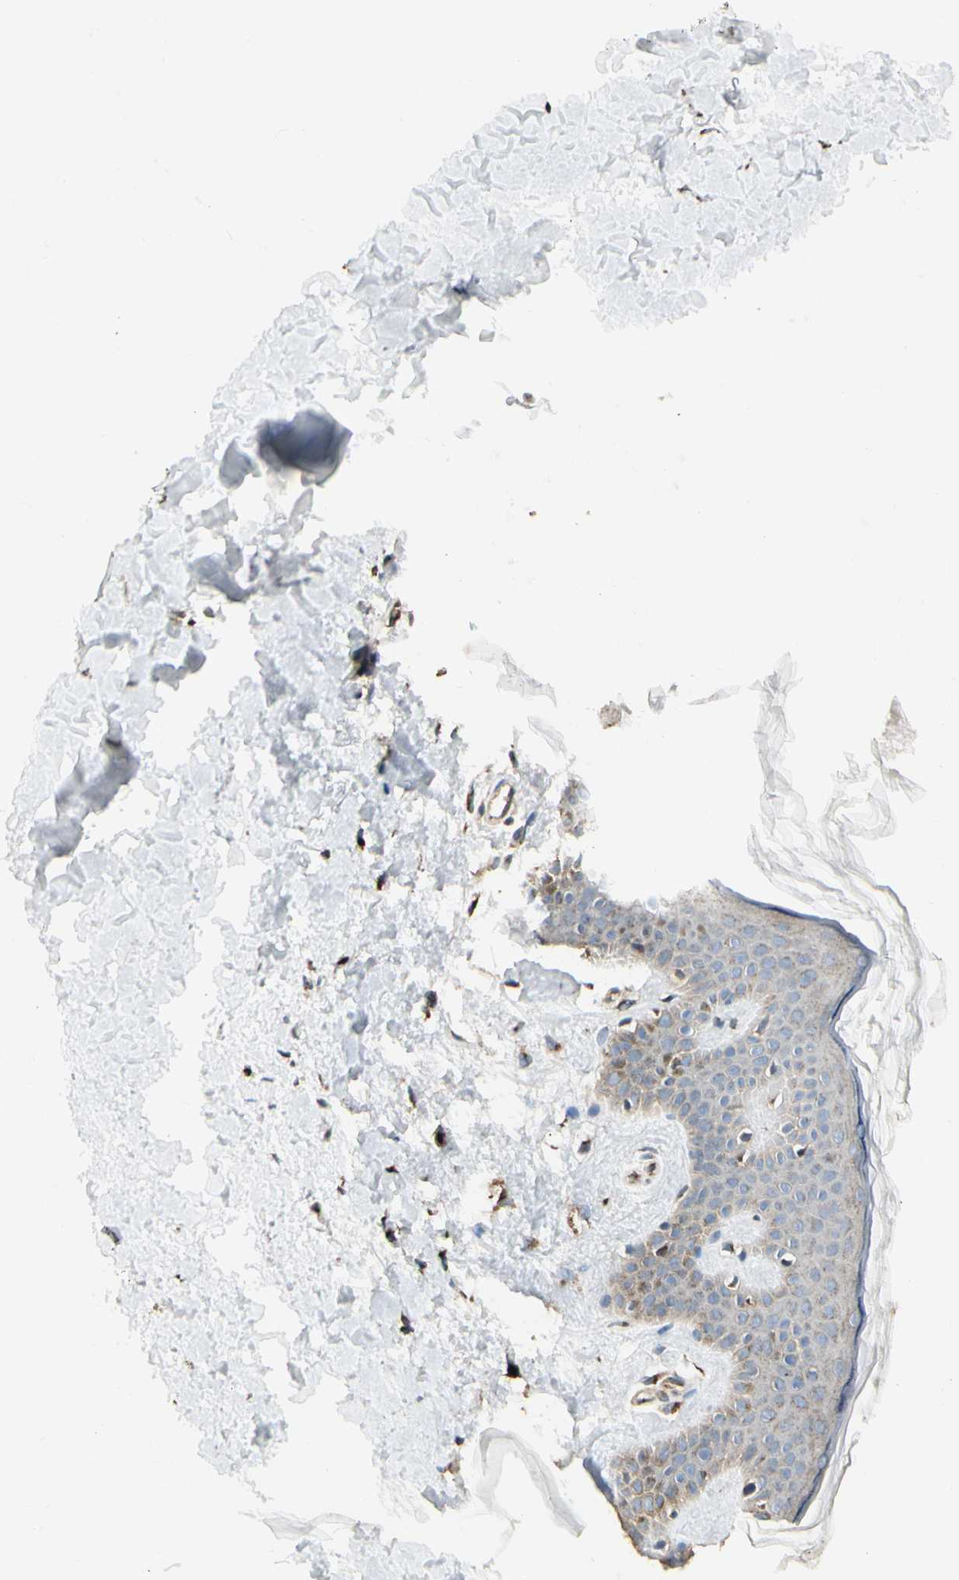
{"staining": {"intensity": "moderate", "quantity": ">75%", "location": "cytoplasmic/membranous"}, "tissue": "skin", "cell_type": "Fibroblasts", "image_type": "normal", "snomed": [{"axis": "morphology", "description": "Normal tissue, NOS"}, {"axis": "topography", "description": "Skin"}], "caption": "Skin stained with immunohistochemistry (IHC) shows moderate cytoplasmic/membranous positivity in about >75% of fibroblasts. The staining was performed using DAB, with brown indicating positive protein expression. Nuclei are stained blue with hematoxylin.", "gene": "NUCB2", "patient": {"sex": "male", "age": 67}}